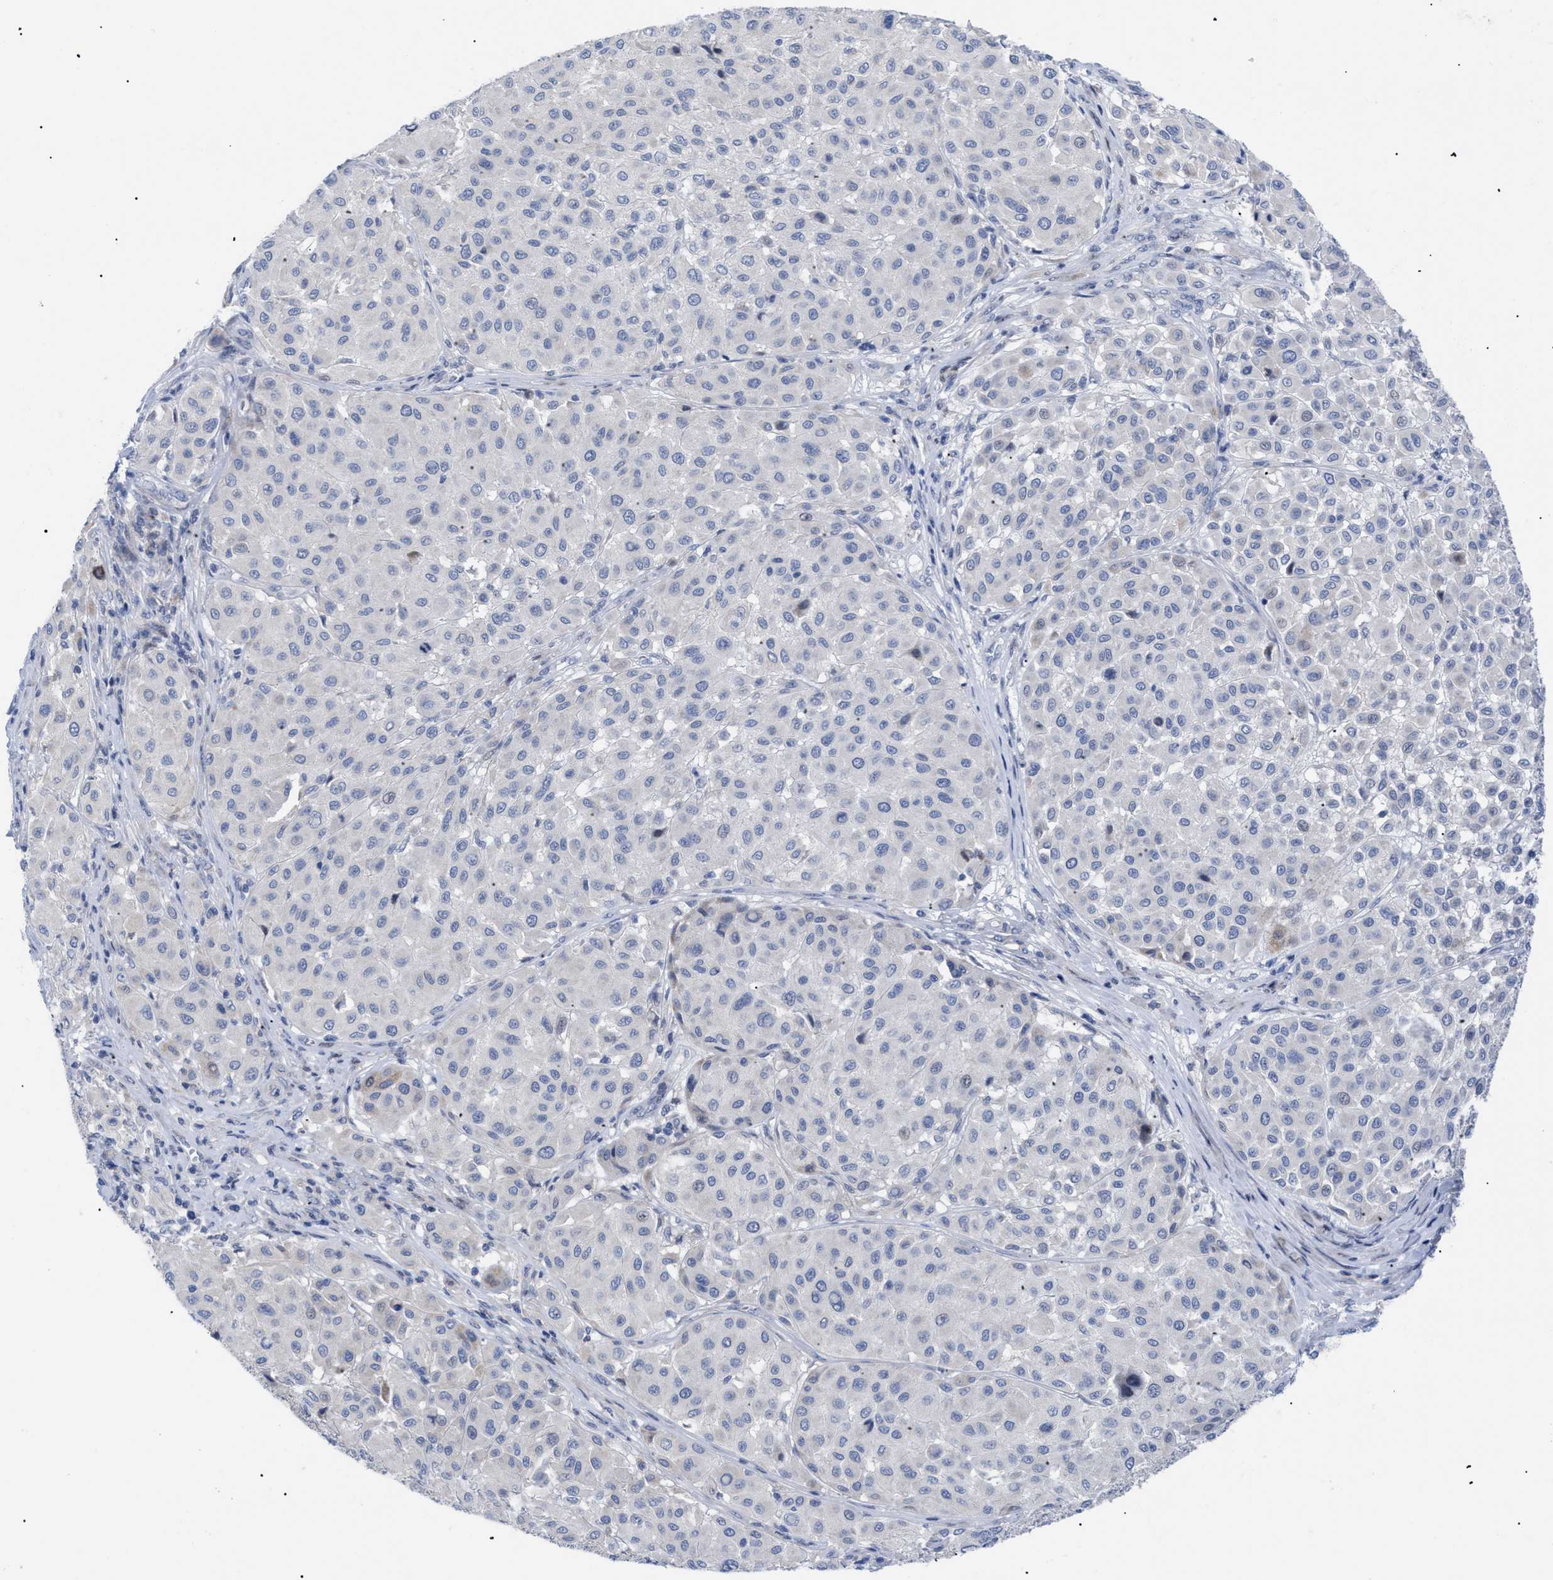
{"staining": {"intensity": "weak", "quantity": "<25%", "location": "cytoplasmic/membranous"}, "tissue": "melanoma", "cell_type": "Tumor cells", "image_type": "cancer", "snomed": [{"axis": "morphology", "description": "Malignant melanoma, Metastatic site"}, {"axis": "topography", "description": "Soft tissue"}], "caption": "Immunohistochemistry micrograph of human melanoma stained for a protein (brown), which reveals no expression in tumor cells.", "gene": "CAV3", "patient": {"sex": "male", "age": 41}}